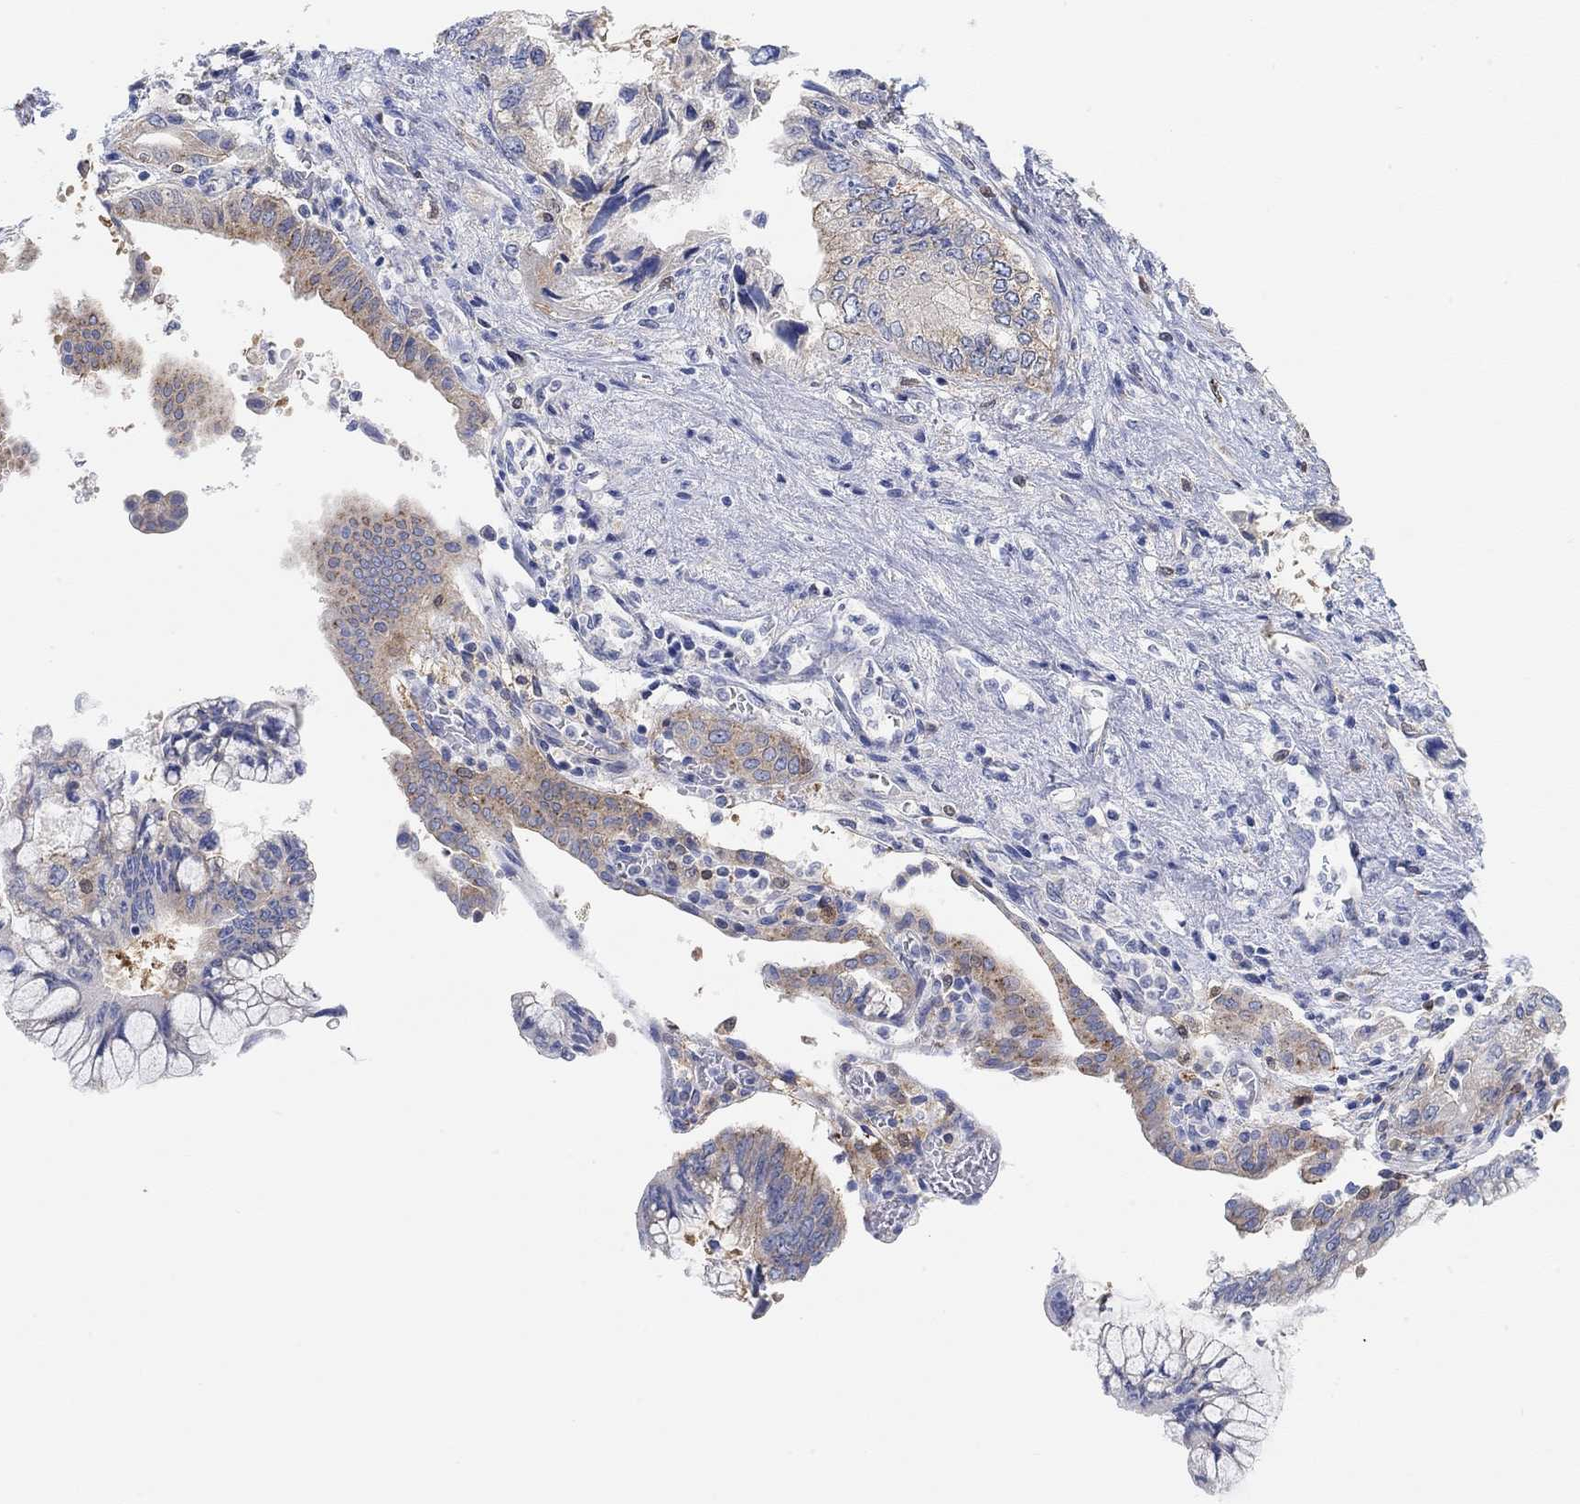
{"staining": {"intensity": "moderate", "quantity": "<25%", "location": "cytoplasmic/membranous"}, "tissue": "pancreatic cancer", "cell_type": "Tumor cells", "image_type": "cancer", "snomed": [{"axis": "morphology", "description": "Adenocarcinoma, NOS"}, {"axis": "topography", "description": "Pancreas"}], "caption": "An image of pancreatic cancer stained for a protein reveals moderate cytoplasmic/membranous brown staining in tumor cells. Using DAB (3,3'-diaminobenzidine) (brown) and hematoxylin (blue) stains, captured at high magnification using brightfield microscopy.", "gene": "RGS1", "patient": {"sex": "female", "age": 73}}